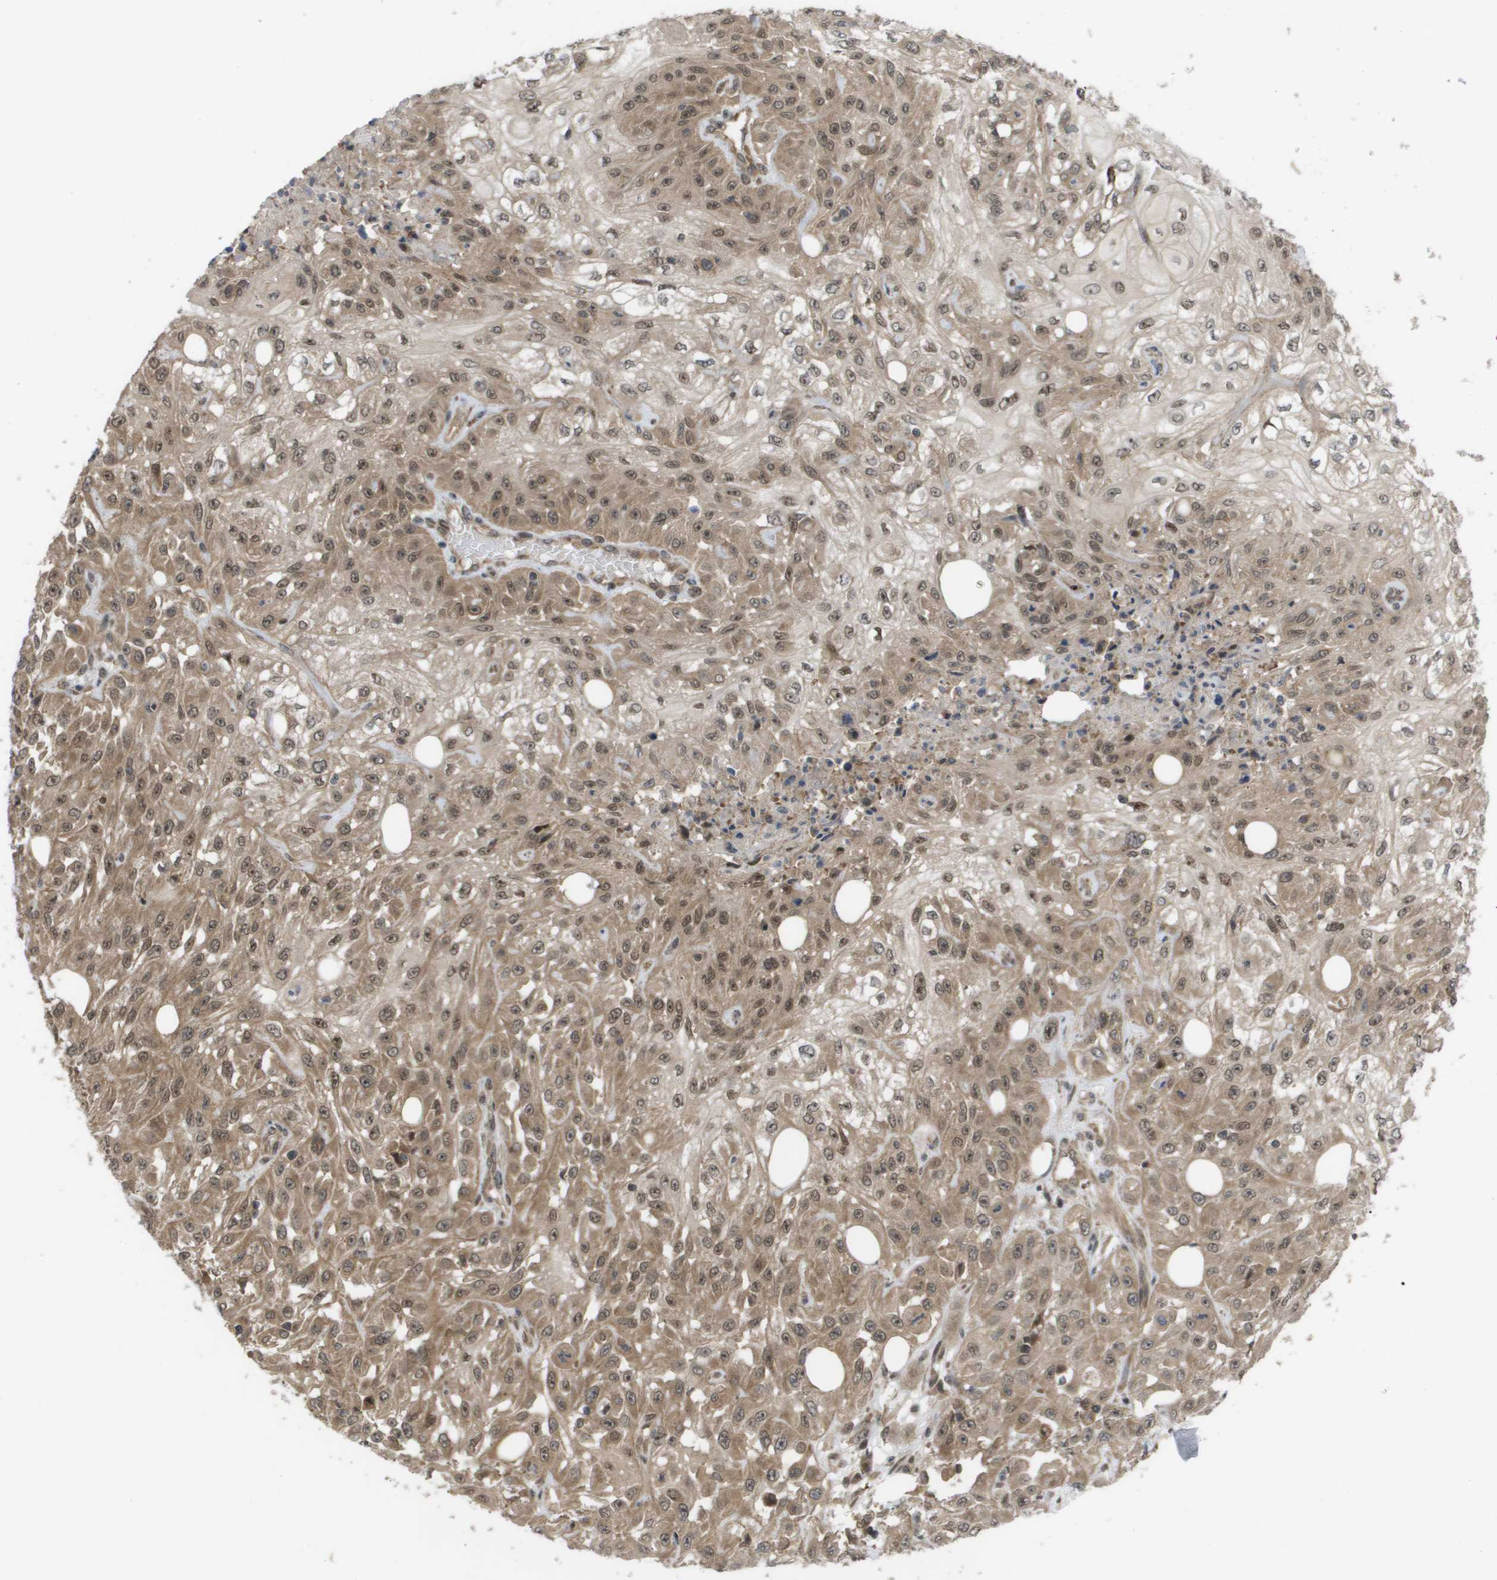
{"staining": {"intensity": "moderate", "quantity": ">75%", "location": "cytoplasmic/membranous"}, "tissue": "skin cancer", "cell_type": "Tumor cells", "image_type": "cancer", "snomed": [{"axis": "morphology", "description": "Squamous cell carcinoma, NOS"}, {"axis": "morphology", "description": "Squamous cell carcinoma, metastatic, NOS"}, {"axis": "topography", "description": "Skin"}, {"axis": "topography", "description": "Lymph node"}], "caption": "Tumor cells show medium levels of moderate cytoplasmic/membranous expression in approximately >75% of cells in human metastatic squamous cell carcinoma (skin). (DAB = brown stain, brightfield microscopy at high magnification).", "gene": "CTPS2", "patient": {"sex": "male", "age": 75}}